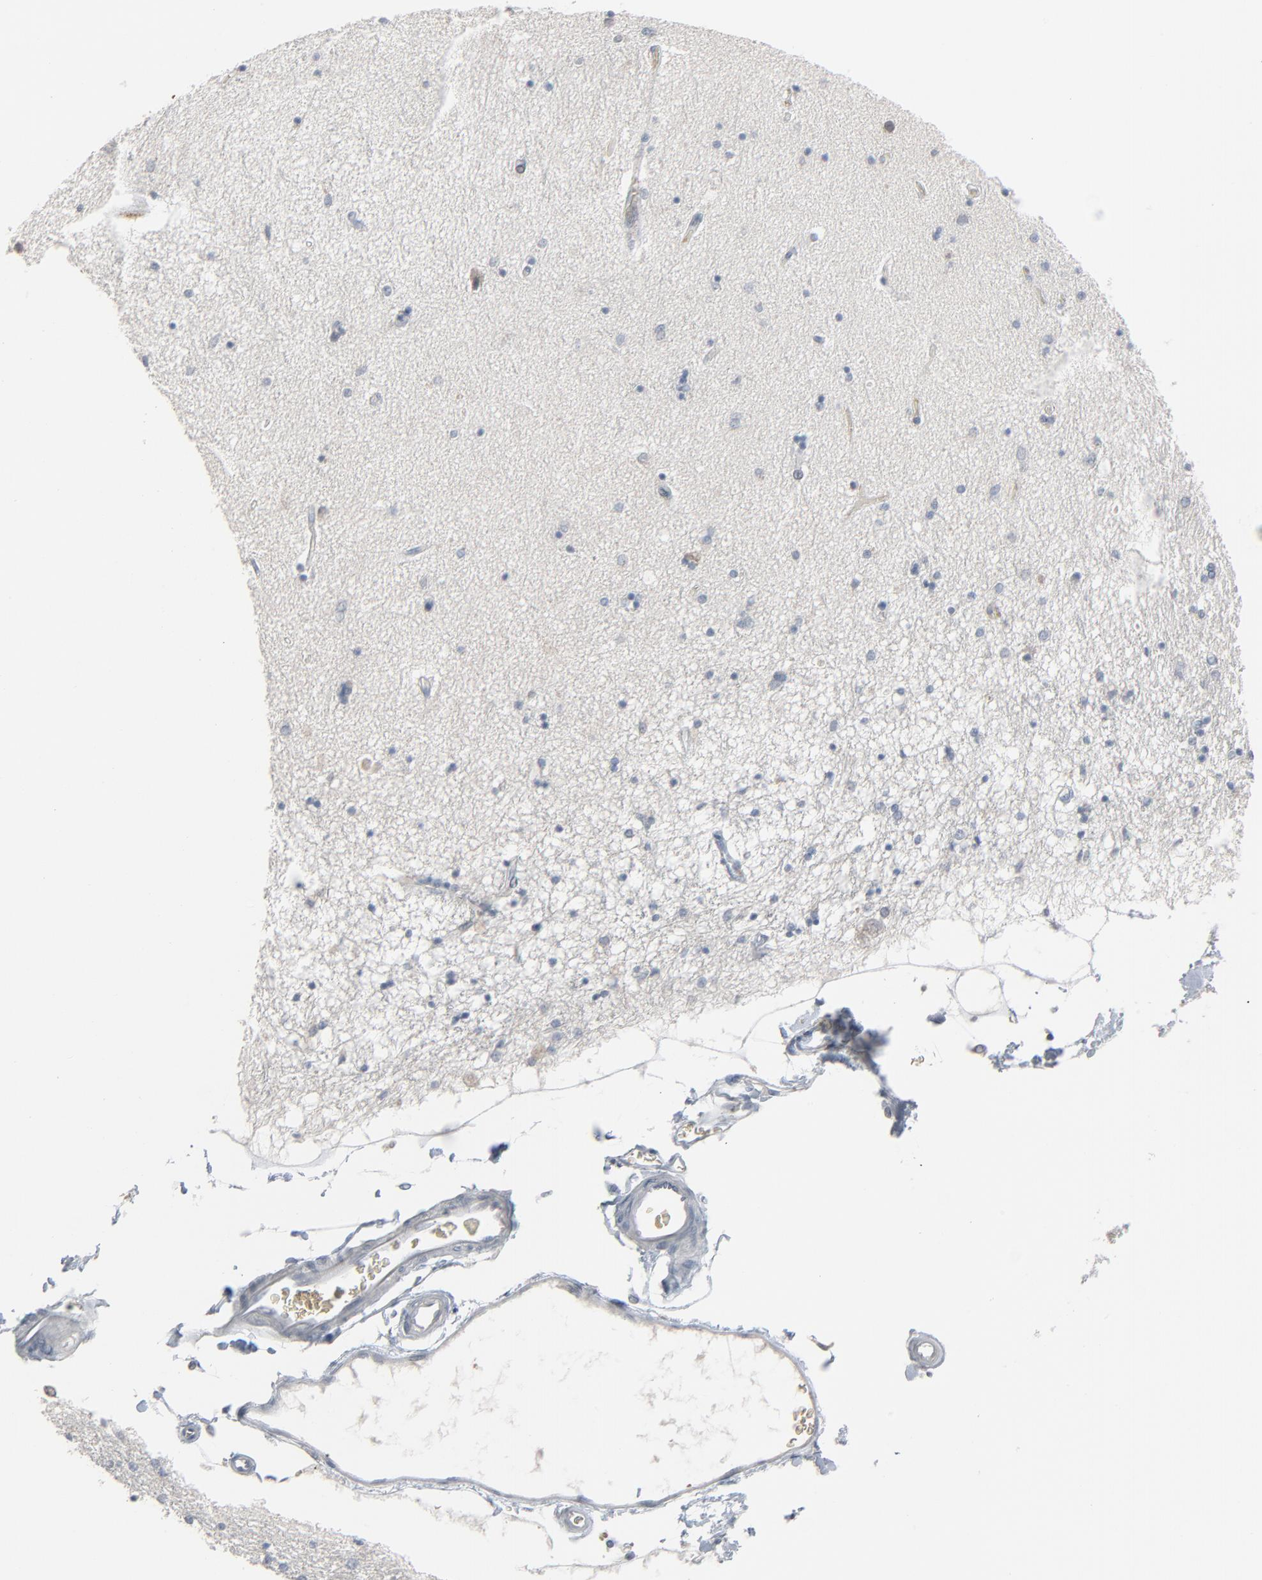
{"staining": {"intensity": "negative", "quantity": "none", "location": "none"}, "tissue": "hippocampus", "cell_type": "Glial cells", "image_type": "normal", "snomed": [{"axis": "morphology", "description": "Normal tissue, NOS"}, {"axis": "topography", "description": "Hippocampus"}], "caption": "High magnification brightfield microscopy of unremarkable hippocampus stained with DAB (3,3'-diaminobenzidine) (brown) and counterstained with hematoxylin (blue): glial cells show no significant staining. (IHC, brightfield microscopy, high magnification).", "gene": "SAGE1", "patient": {"sex": "female", "age": 54}}